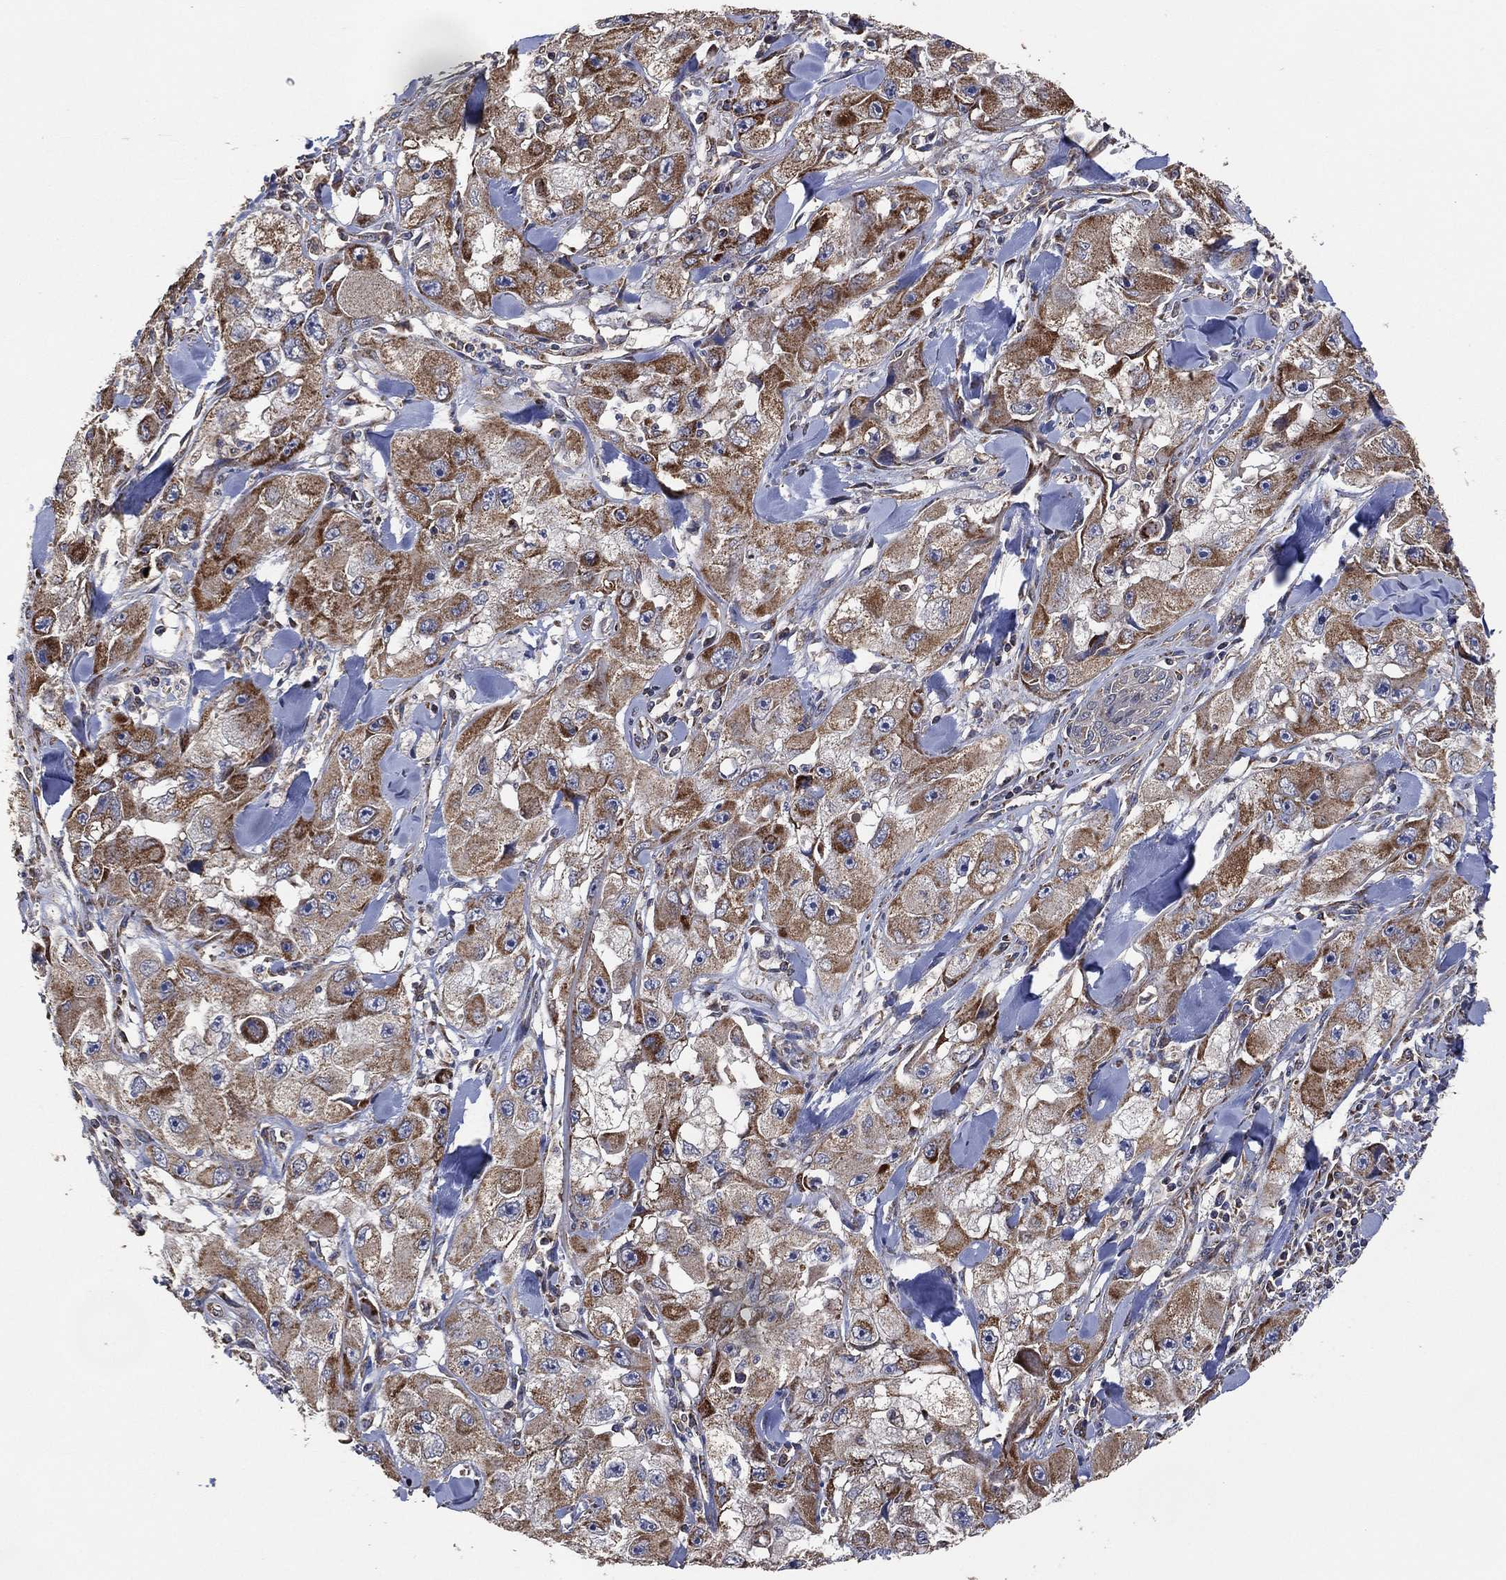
{"staining": {"intensity": "moderate", "quantity": "25%-75%", "location": "cytoplasmic/membranous"}, "tissue": "skin cancer", "cell_type": "Tumor cells", "image_type": "cancer", "snomed": [{"axis": "morphology", "description": "Squamous cell carcinoma, NOS"}, {"axis": "topography", "description": "Skin"}, {"axis": "topography", "description": "Subcutis"}], "caption": "Skin cancer (squamous cell carcinoma) tissue displays moderate cytoplasmic/membranous staining in about 25%-75% of tumor cells, visualized by immunohistochemistry.", "gene": "LIMD1", "patient": {"sex": "male", "age": 73}}